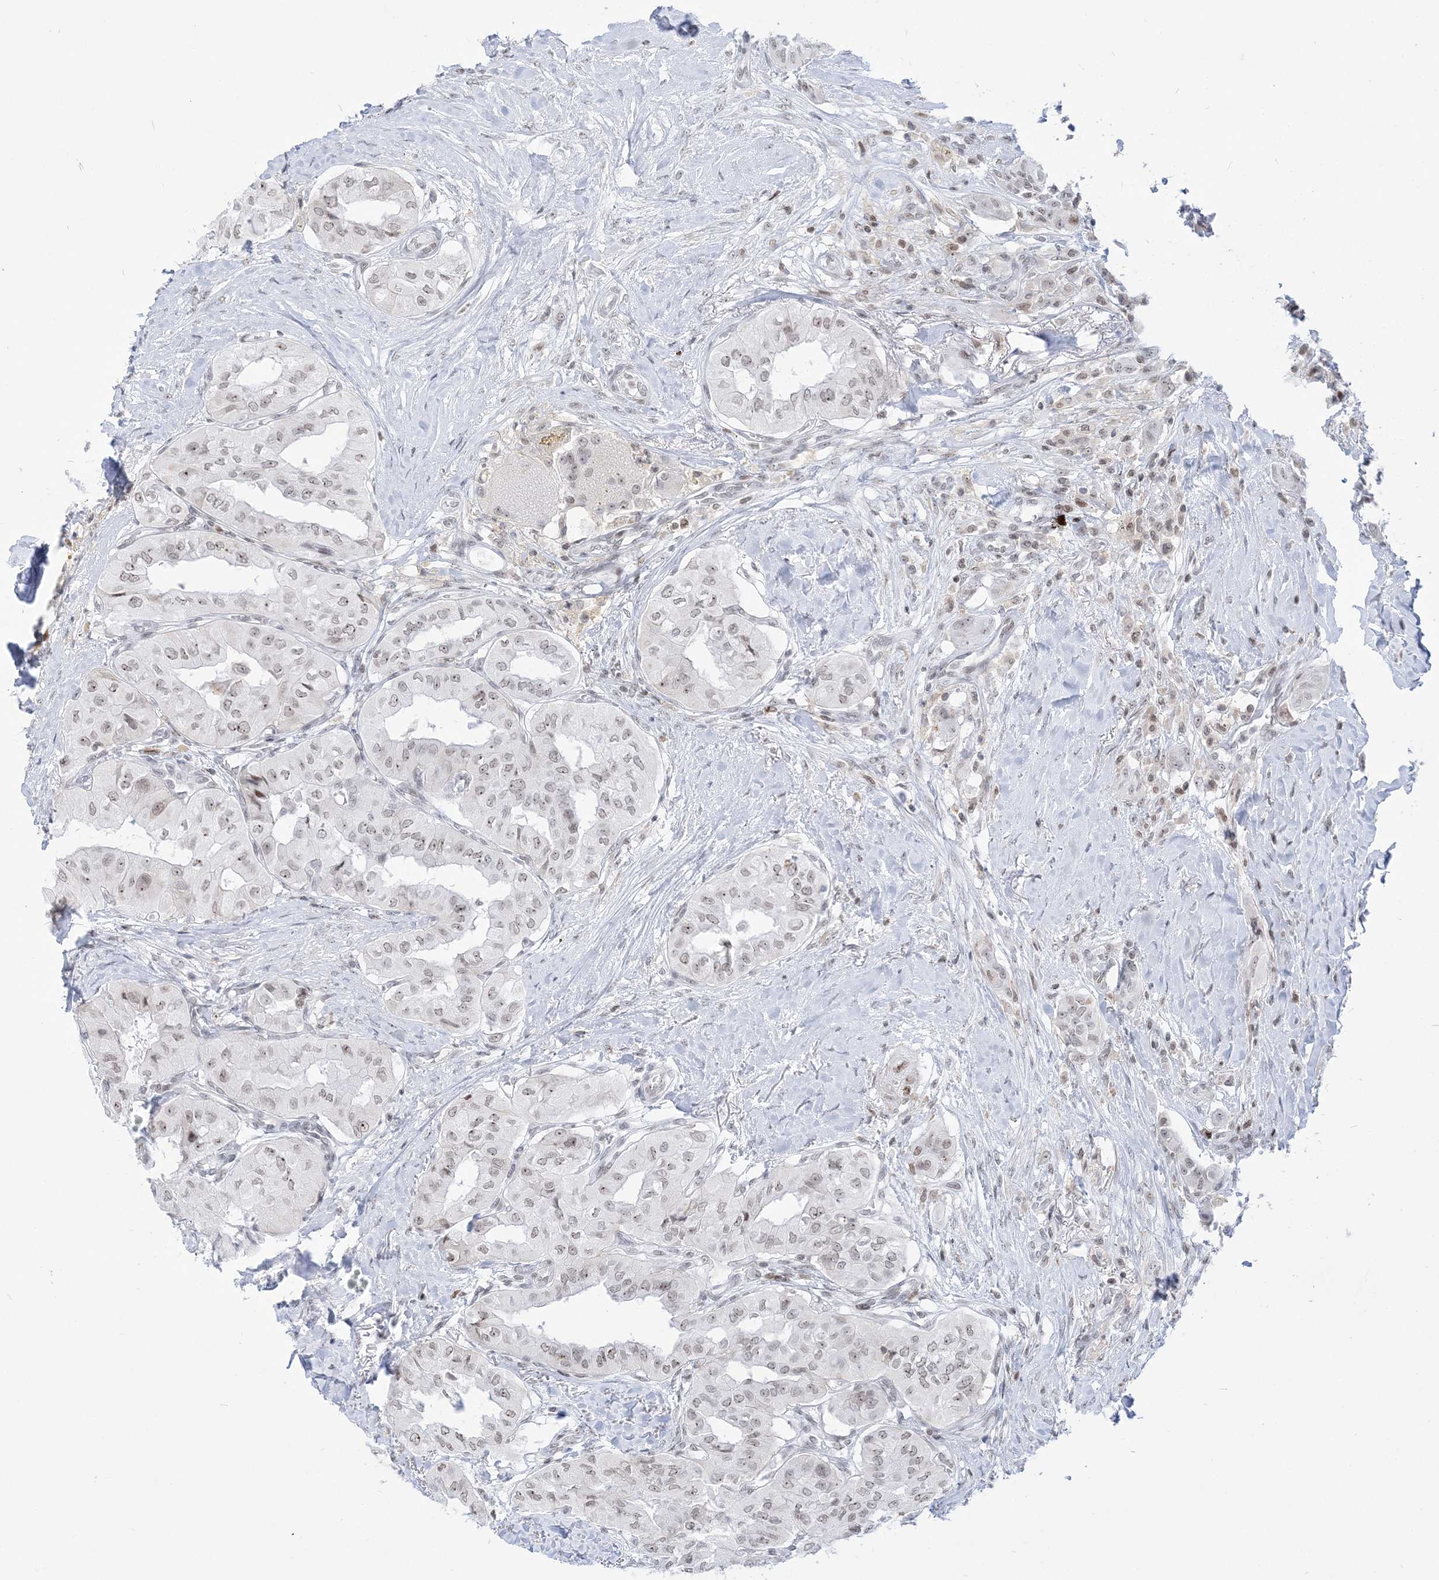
{"staining": {"intensity": "weak", "quantity": "25%-75%", "location": "nuclear"}, "tissue": "thyroid cancer", "cell_type": "Tumor cells", "image_type": "cancer", "snomed": [{"axis": "morphology", "description": "Papillary adenocarcinoma, NOS"}, {"axis": "topography", "description": "Thyroid gland"}], "caption": "DAB immunohistochemical staining of thyroid cancer (papillary adenocarcinoma) shows weak nuclear protein staining in approximately 25%-75% of tumor cells.", "gene": "DDX21", "patient": {"sex": "female", "age": 59}}